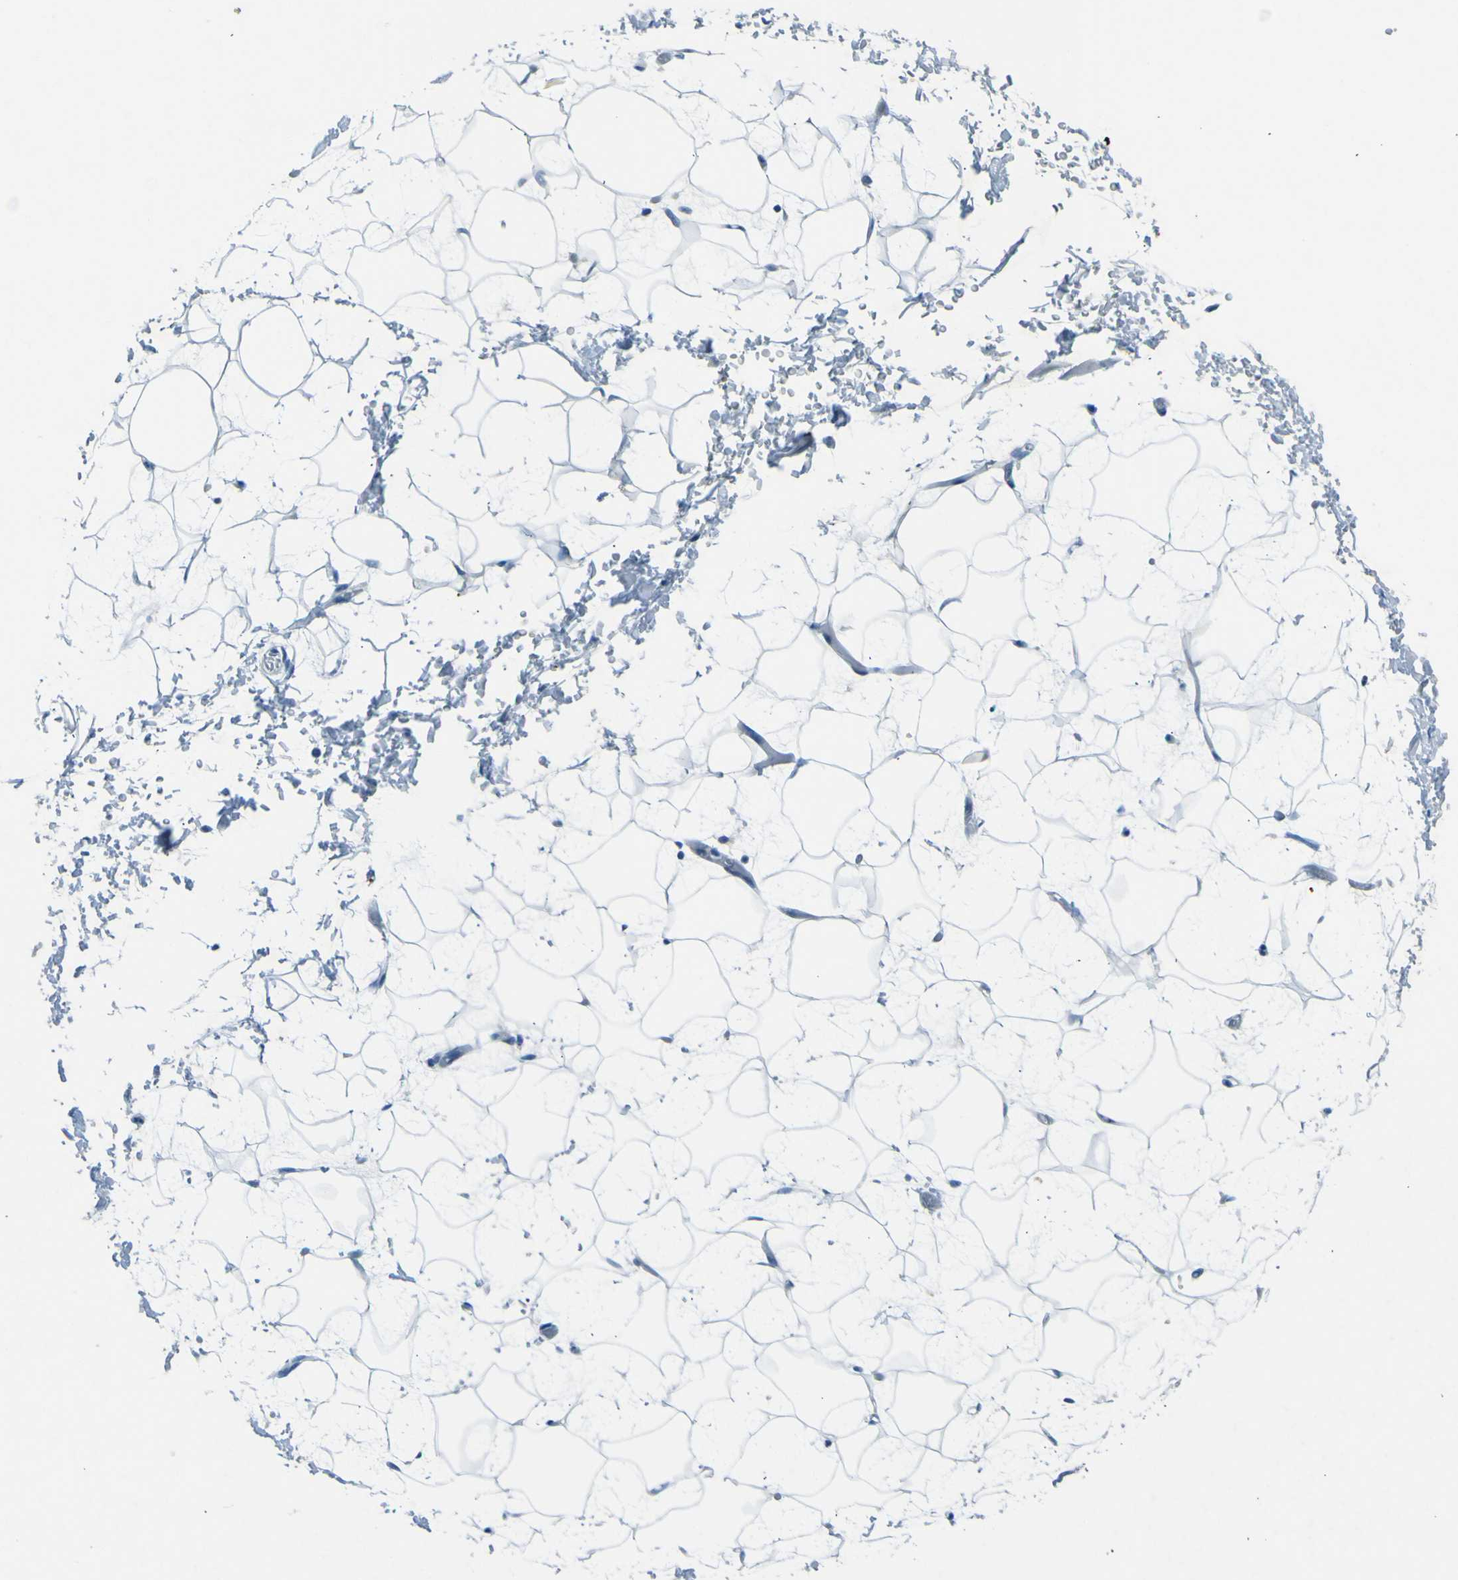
{"staining": {"intensity": "negative", "quantity": "none", "location": "none"}, "tissue": "adipose tissue", "cell_type": "Adipocytes", "image_type": "normal", "snomed": [{"axis": "morphology", "description": "Normal tissue, NOS"}, {"axis": "topography", "description": "Soft tissue"}], "caption": "Immunohistochemical staining of normal adipose tissue demonstrates no significant staining in adipocytes. Brightfield microscopy of immunohistochemistry (IHC) stained with DAB (3,3'-diaminobenzidine) (brown) and hematoxylin (blue), captured at high magnification.", "gene": "SORCS1", "patient": {"sex": "male", "age": 72}}